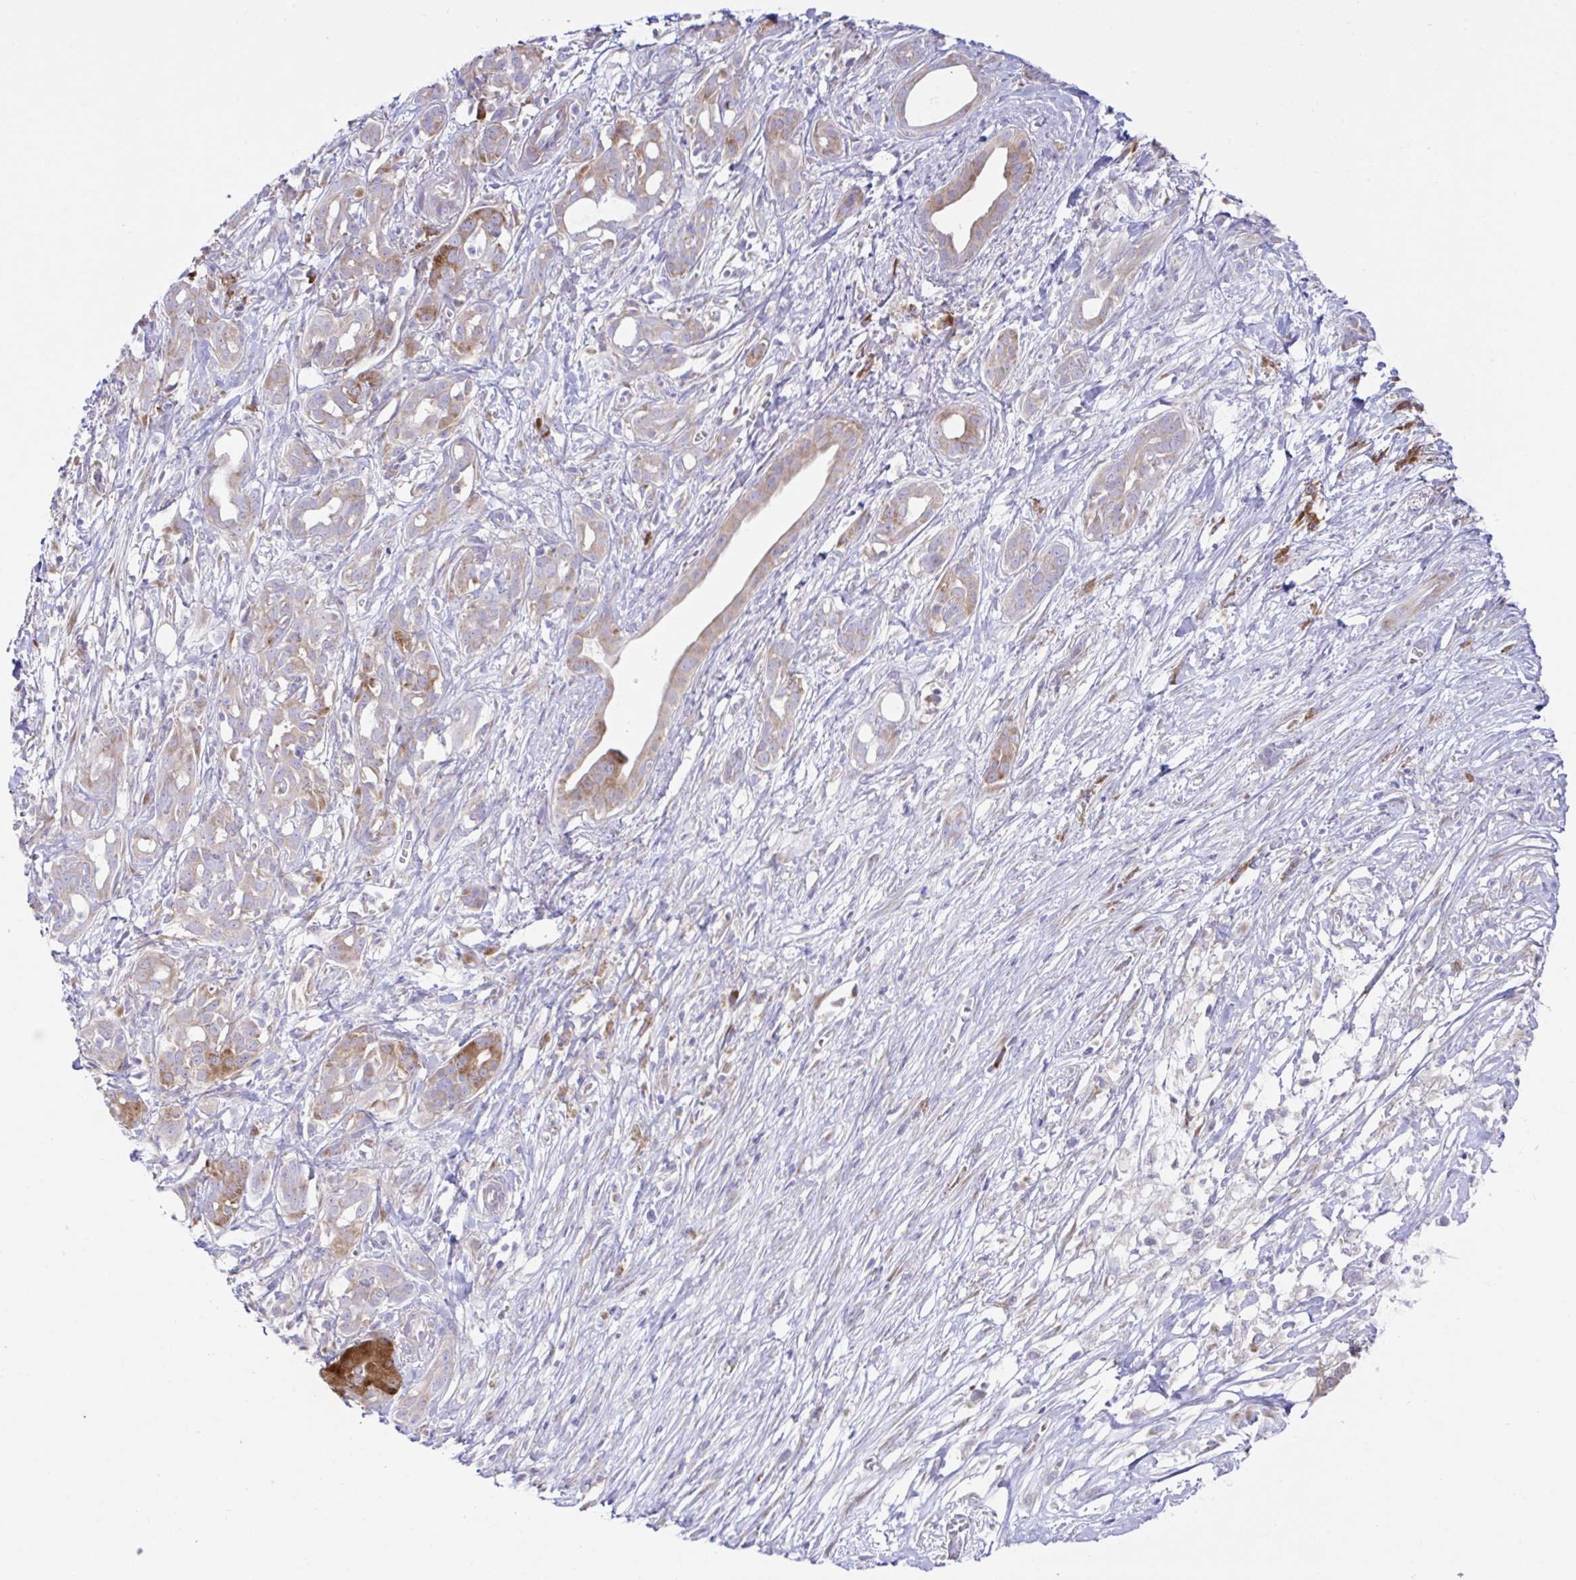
{"staining": {"intensity": "weak", "quantity": ">75%", "location": "cytoplasmic/membranous"}, "tissue": "pancreatic cancer", "cell_type": "Tumor cells", "image_type": "cancer", "snomed": [{"axis": "morphology", "description": "Adenocarcinoma, NOS"}, {"axis": "topography", "description": "Pancreas"}], "caption": "DAB (3,3'-diaminobenzidine) immunohistochemical staining of pancreatic cancer (adenocarcinoma) exhibits weak cytoplasmic/membranous protein expression in about >75% of tumor cells. (DAB = brown stain, brightfield microscopy at high magnification).", "gene": "FAU", "patient": {"sex": "male", "age": 61}}